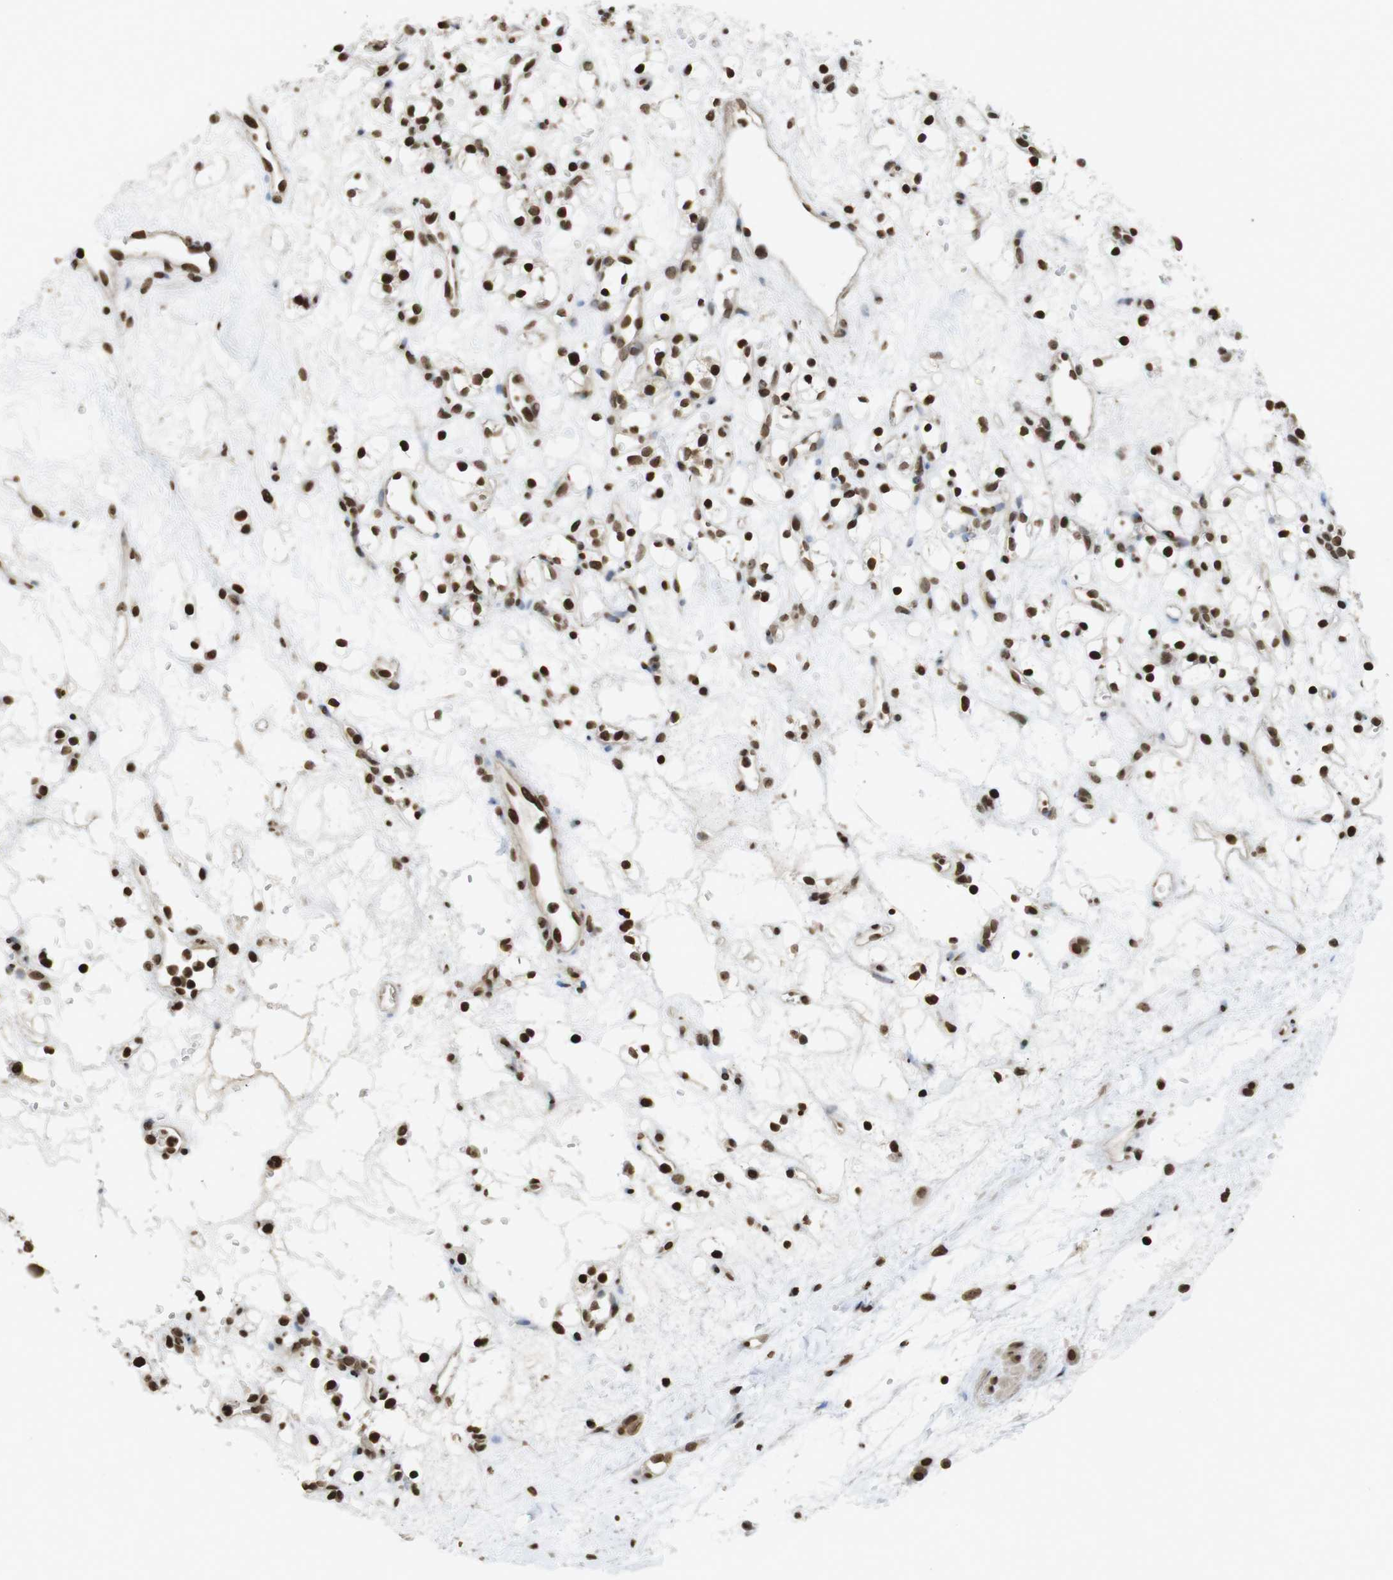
{"staining": {"intensity": "strong", "quantity": ">75%", "location": "cytoplasmic/membranous,nuclear"}, "tissue": "renal cancer", "cell_type": "Tumor cells", "image_type": "cancer", "snomed": [{"axis": "morphology", "description": "Adenocarcinoma, NOS"}, {"axis": "topography", "description": "Kidney"}], "caption": "This photomicrograph displays immunohistochemistry (IHC) staining of adenocarcinoma (renal), with high strong cytoplasmic/membranous and nuclear expression in about >75% of tumor cells.", "gene": "FOXA3", "patient": {"sex": "female", "age": 60}}